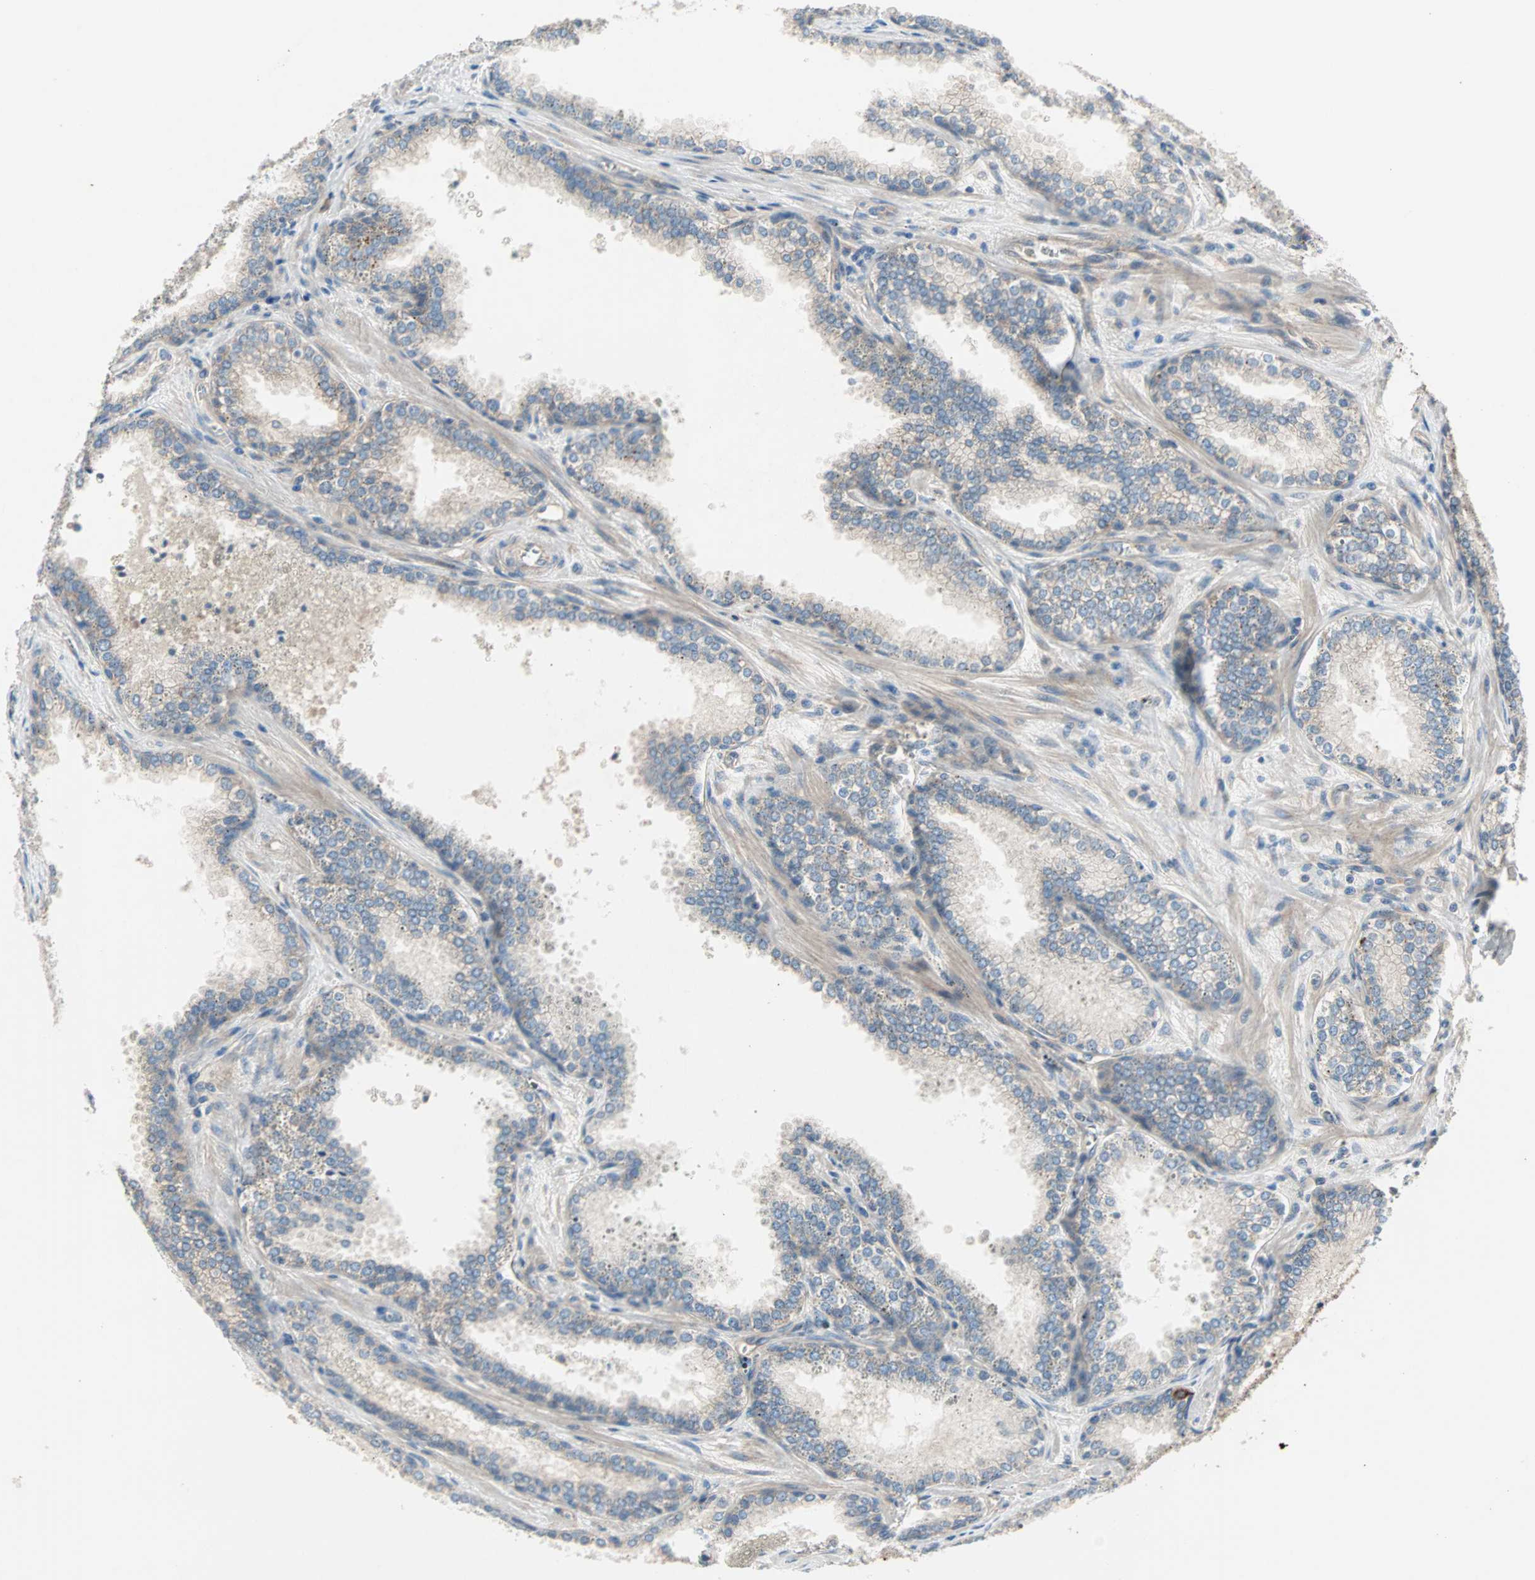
{"staining": {"intensity": "weak", "quantity": ">75%", "location": "cytoplasmic/membranous"}, "tissue": "prostate cancer", "cell_type": "Tumor cells", "image_type": "cancer", "snomed": [{"axis": "morphology", "description": "Adenocarcinoma, Low grade"}, {"axis": "topography", "description": "Prostate"}], "caption": "Low-grade adenocarcinoma (prostate) stained for a protein displays weak cytoplasmic/membranous positivity in tumor cells.", "gene": "PDE8A", "patient": {"sex": "male", "age": 60}}